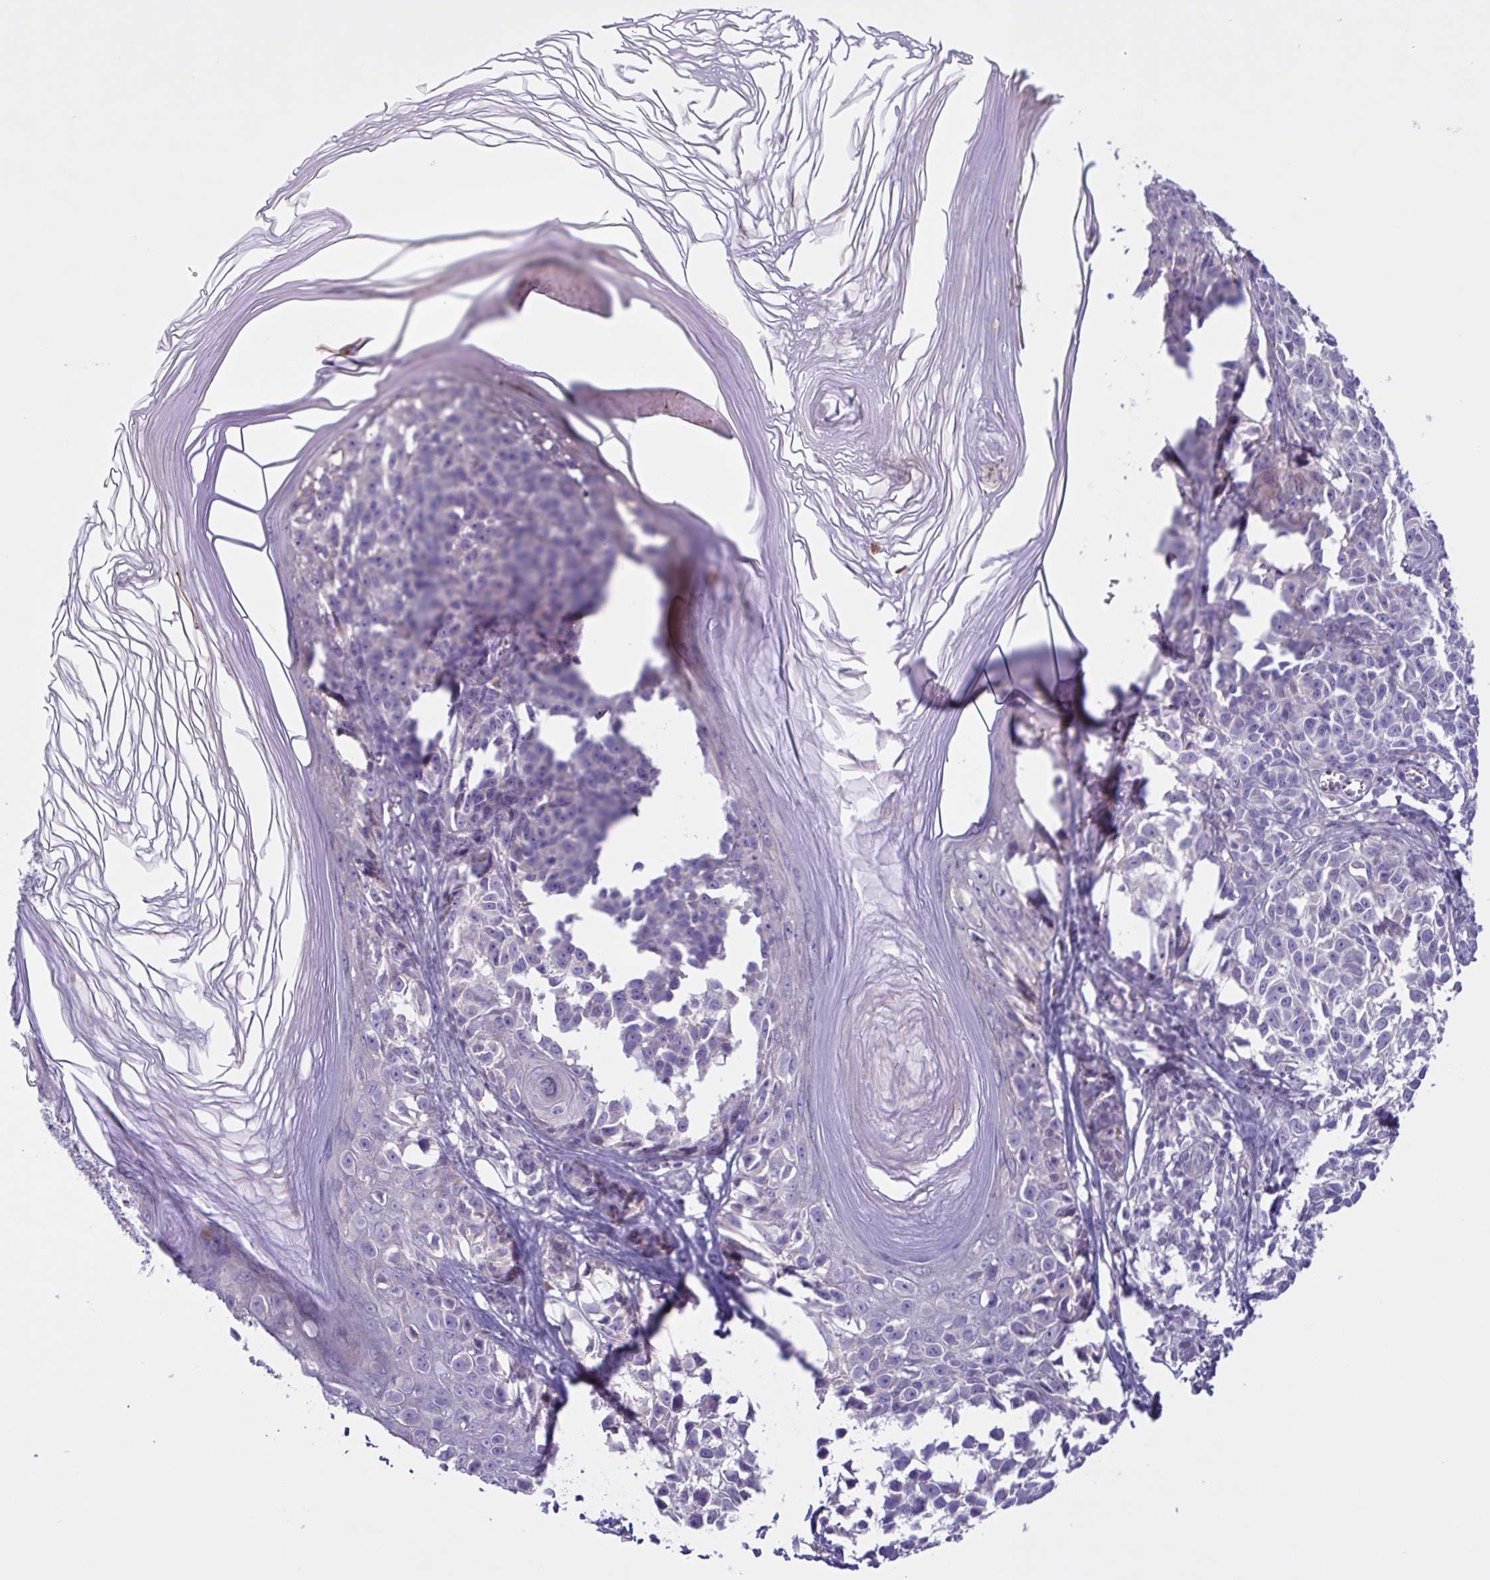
{"staining": {"intensity": "negative", "quantity": "none", "location": "none"}, "tissue": "melanoma", "cell_type": "Tumor cells", "image_type": "cancer", "snomed": [{"axis": "morphology", "description": "Malignant melanoma, NOS"}, {"axis": "topography", "description": "Skin"}], "caption": "Immunohistochemistry (IHC) photomicrograph of neoplastic tissue: human melanoma stained with DAB demonstrates no significant protein staining in tumor cells.", "gene": "F13B", "patient": {"sex": "male", "age": 73}}